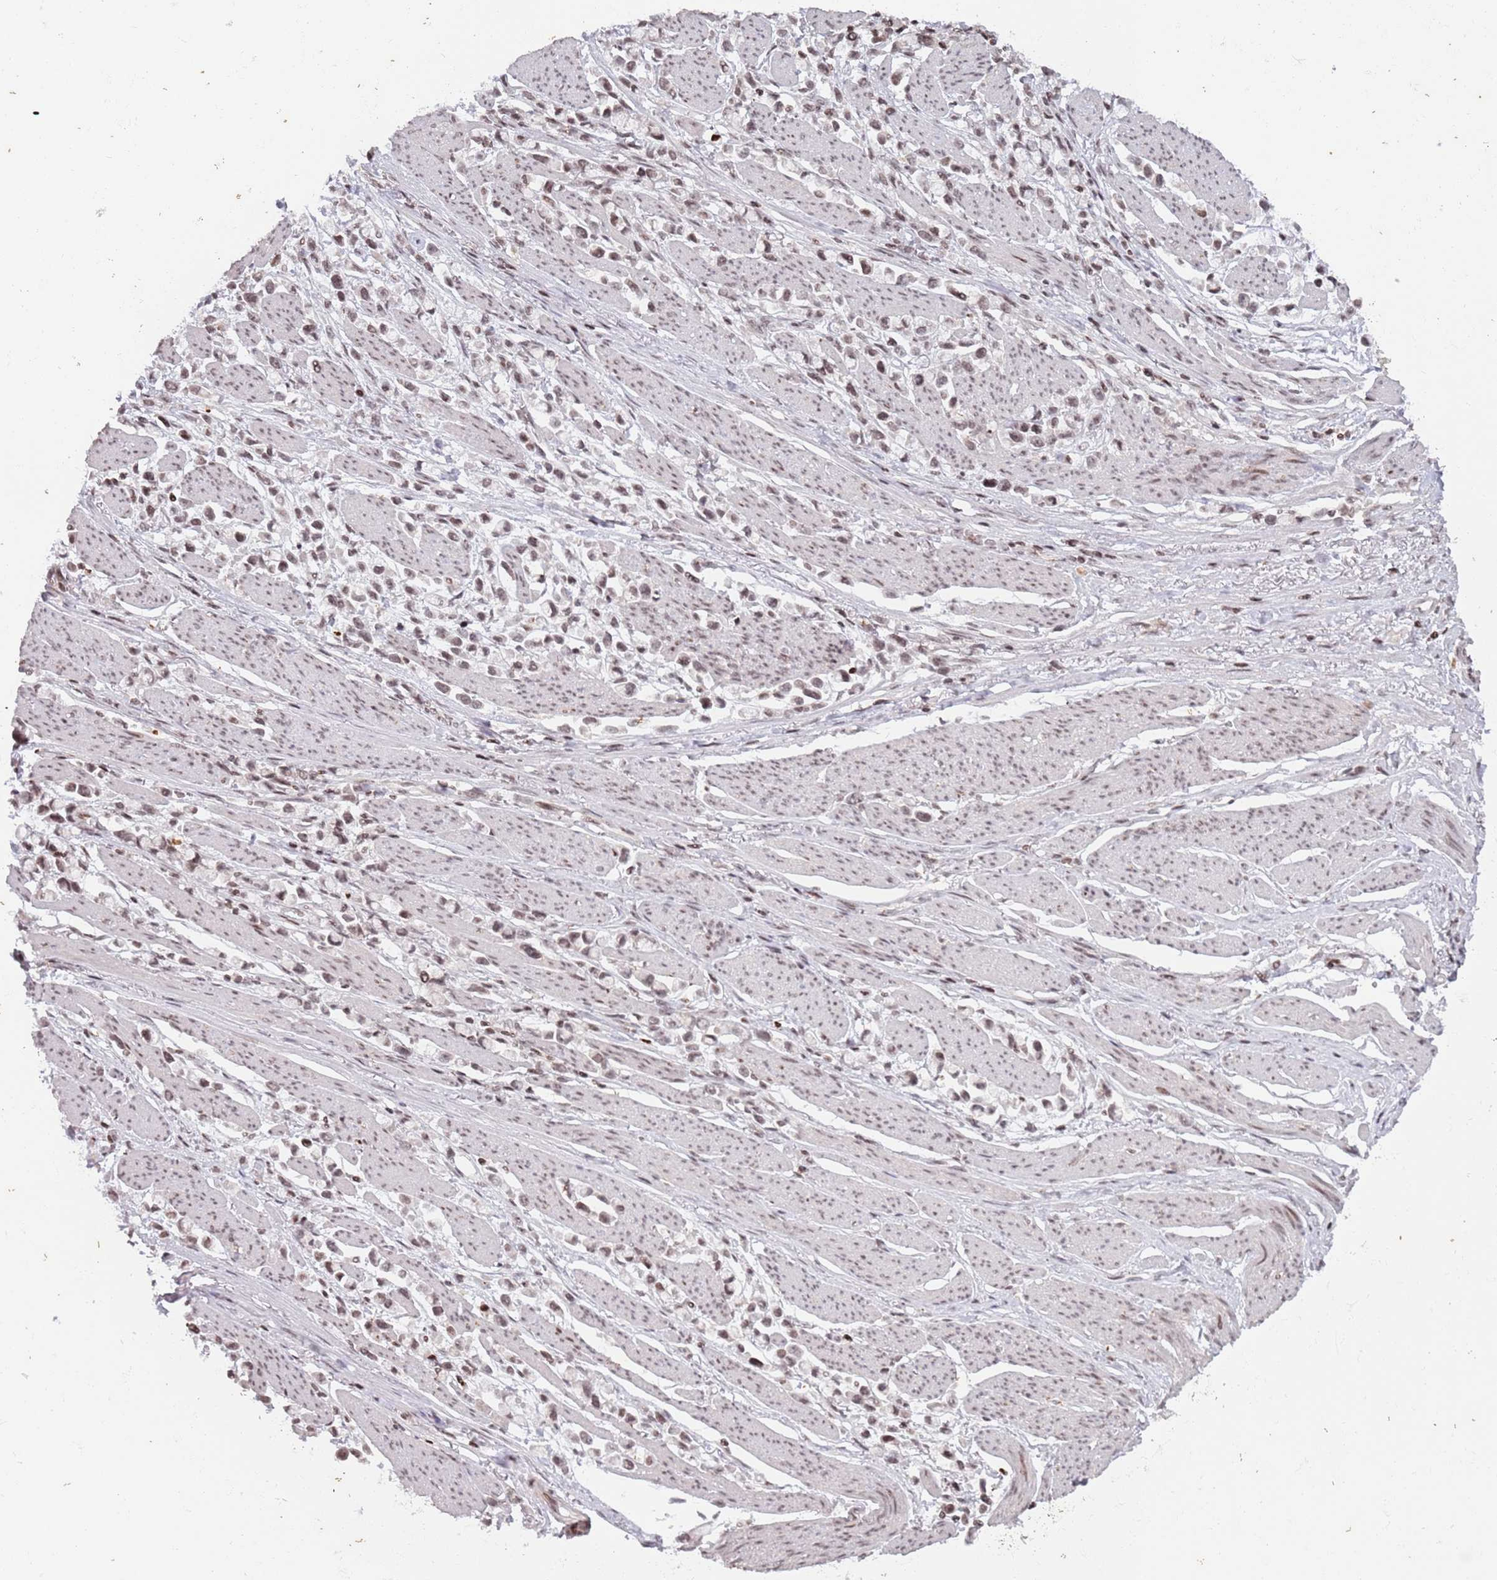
{"staining": {"intensity": "moderate", "quantity": ">75%", "location": "nuclear"}, "tissue": "stomach cancer", "cell_type": "Tumor cells", "image_type": "cancer", "snomed": [{"axis": "morphology", "description": "Adenocarcinoma, NOS"}, {"axis": "topography", "description": "Stomach"}], "caption": "The image reveals a brown stain indicating the presence of a protein in the nuclear of tumor cells in stomach cancer. The staining was performed using DAB (3,3'-diaminobenzidine), with brown indicating positive protein expression. Nuclei are stained blue with hematoxylin.", "gene": "SH3RF3", "patient": {"sex": "female", "age": 81}}